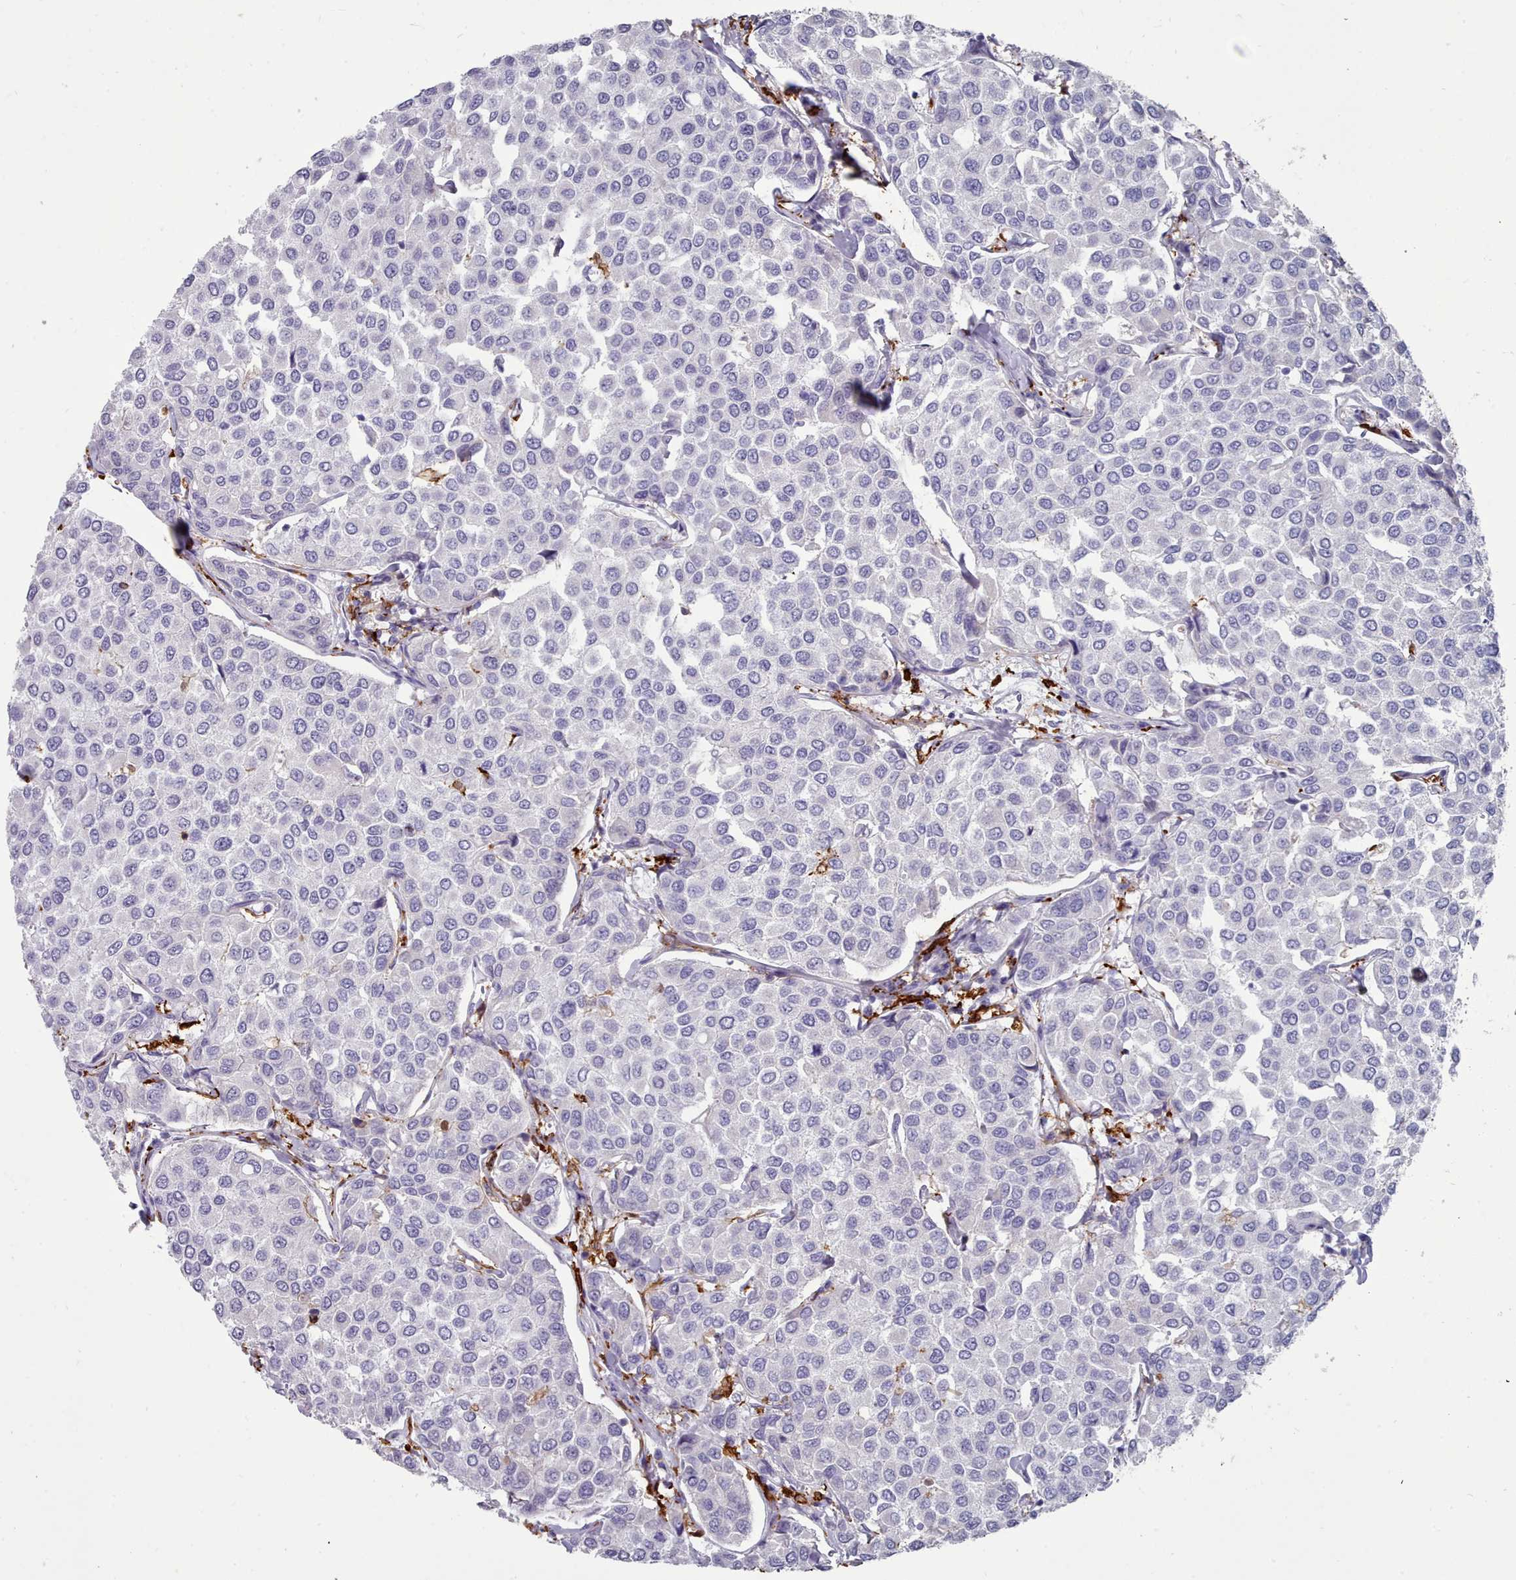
{"staining": {"intensity": "negative", "quantity": "none", "location": "none"}, "tissue": "breast cancer", "cell_type": "Tumor cells", "image_type": "cancer", "snomed": [{"axis": "morphology", "description": "Duct carcinoma"}, {"axis": "topography", "description": "Breast"}], "caption": "Tumor cells show no significant protein staining in invasive ductal carcinoma (breast).", "gene": "AIF1", "patient": {"sex": "female", "age": 55}}